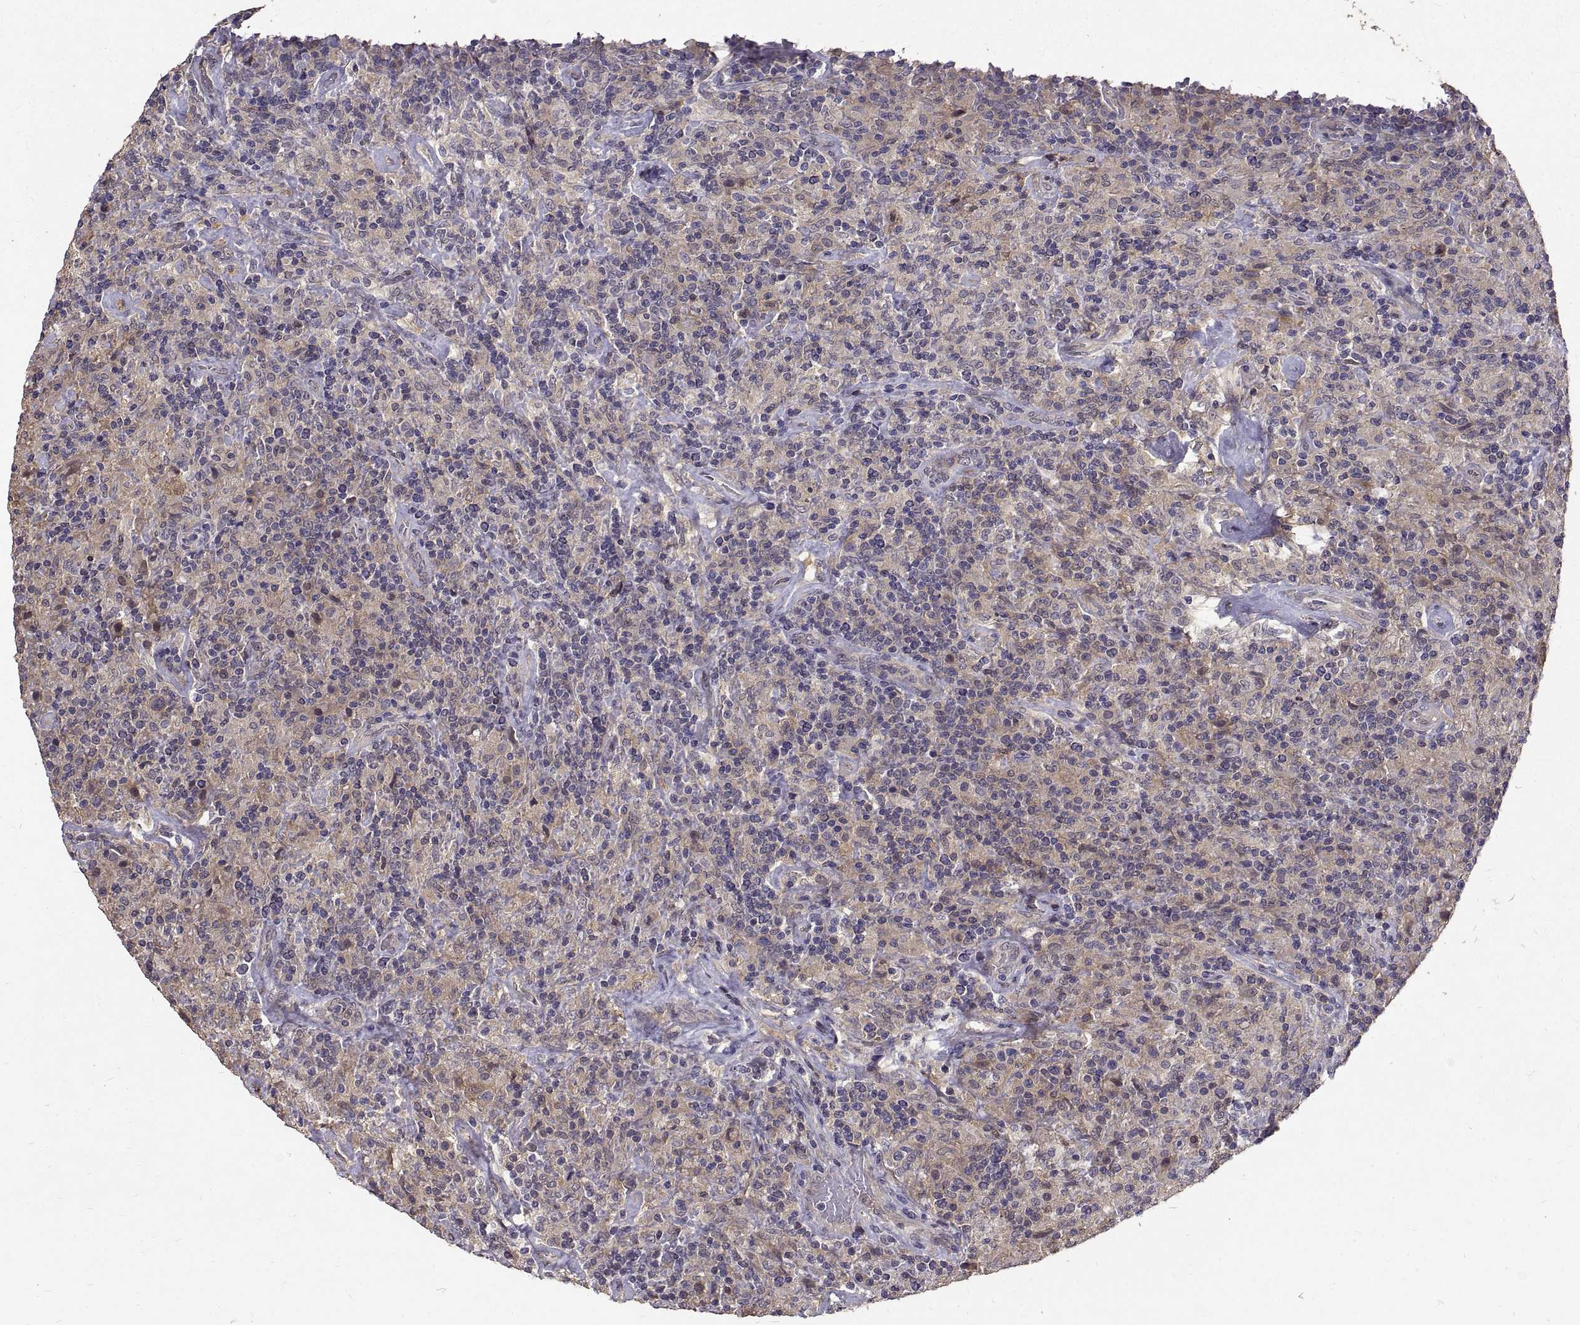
{"staining": {"intensity": "negative", "quantity": "none", "location": "none"}, "tissue": "lymphoma", "cell_type": "Tumor cells", "image_type": "cancer", "snomed": [{"axis": "morphology", "description": "Hodgkin's disease, NOS"}, {"axis": "topography", "description": "Lymph node"}], "caption": "This histopathology image is of lymphoma stained with immunohistochemistry to label a protein in brown with the nuclei are counter-stained blue. There is no positivity in tumor cells.", "gene": "PEA15", "patient": {"sex": "male", "age": 70}}